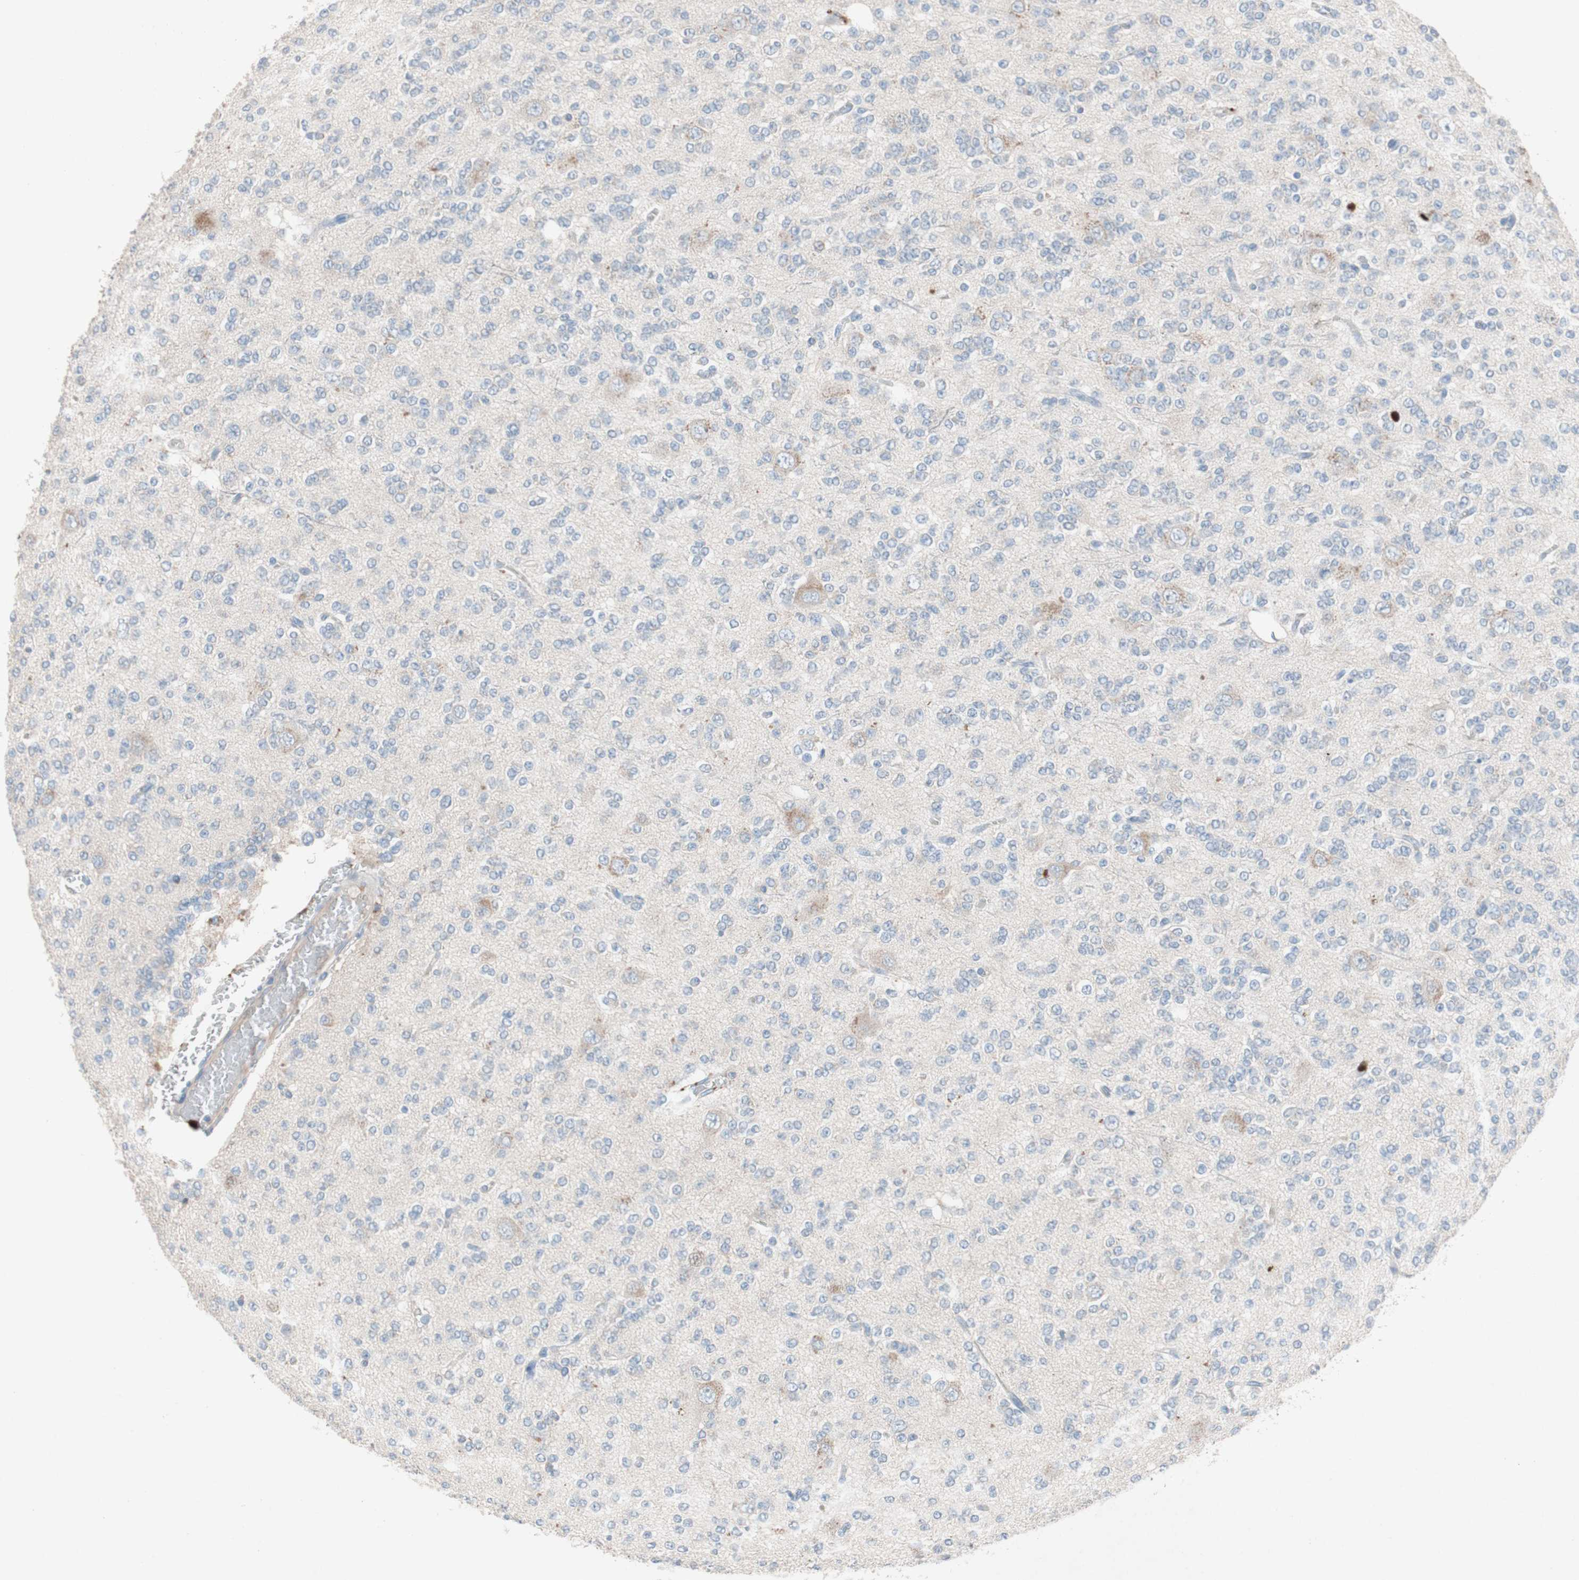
{"staining": {"intensity": "negative", "quantity": "none", "location": "none"}, "tissue": "glioma", "cell_type": "Tumor cells", "image_type": "cancer", "snomed": [{"axis": "morphology", "description": "Glioma, malignant, Low grade"}, {"axis": "topography", "description": "Brain"}], "caption": "Malignant low-grade glioma was stained to show a protein in brown. There is no significant positivity in tumor cells.", "gene": "CLEC4D", "patient": {"sex": "male", "age": 38}}